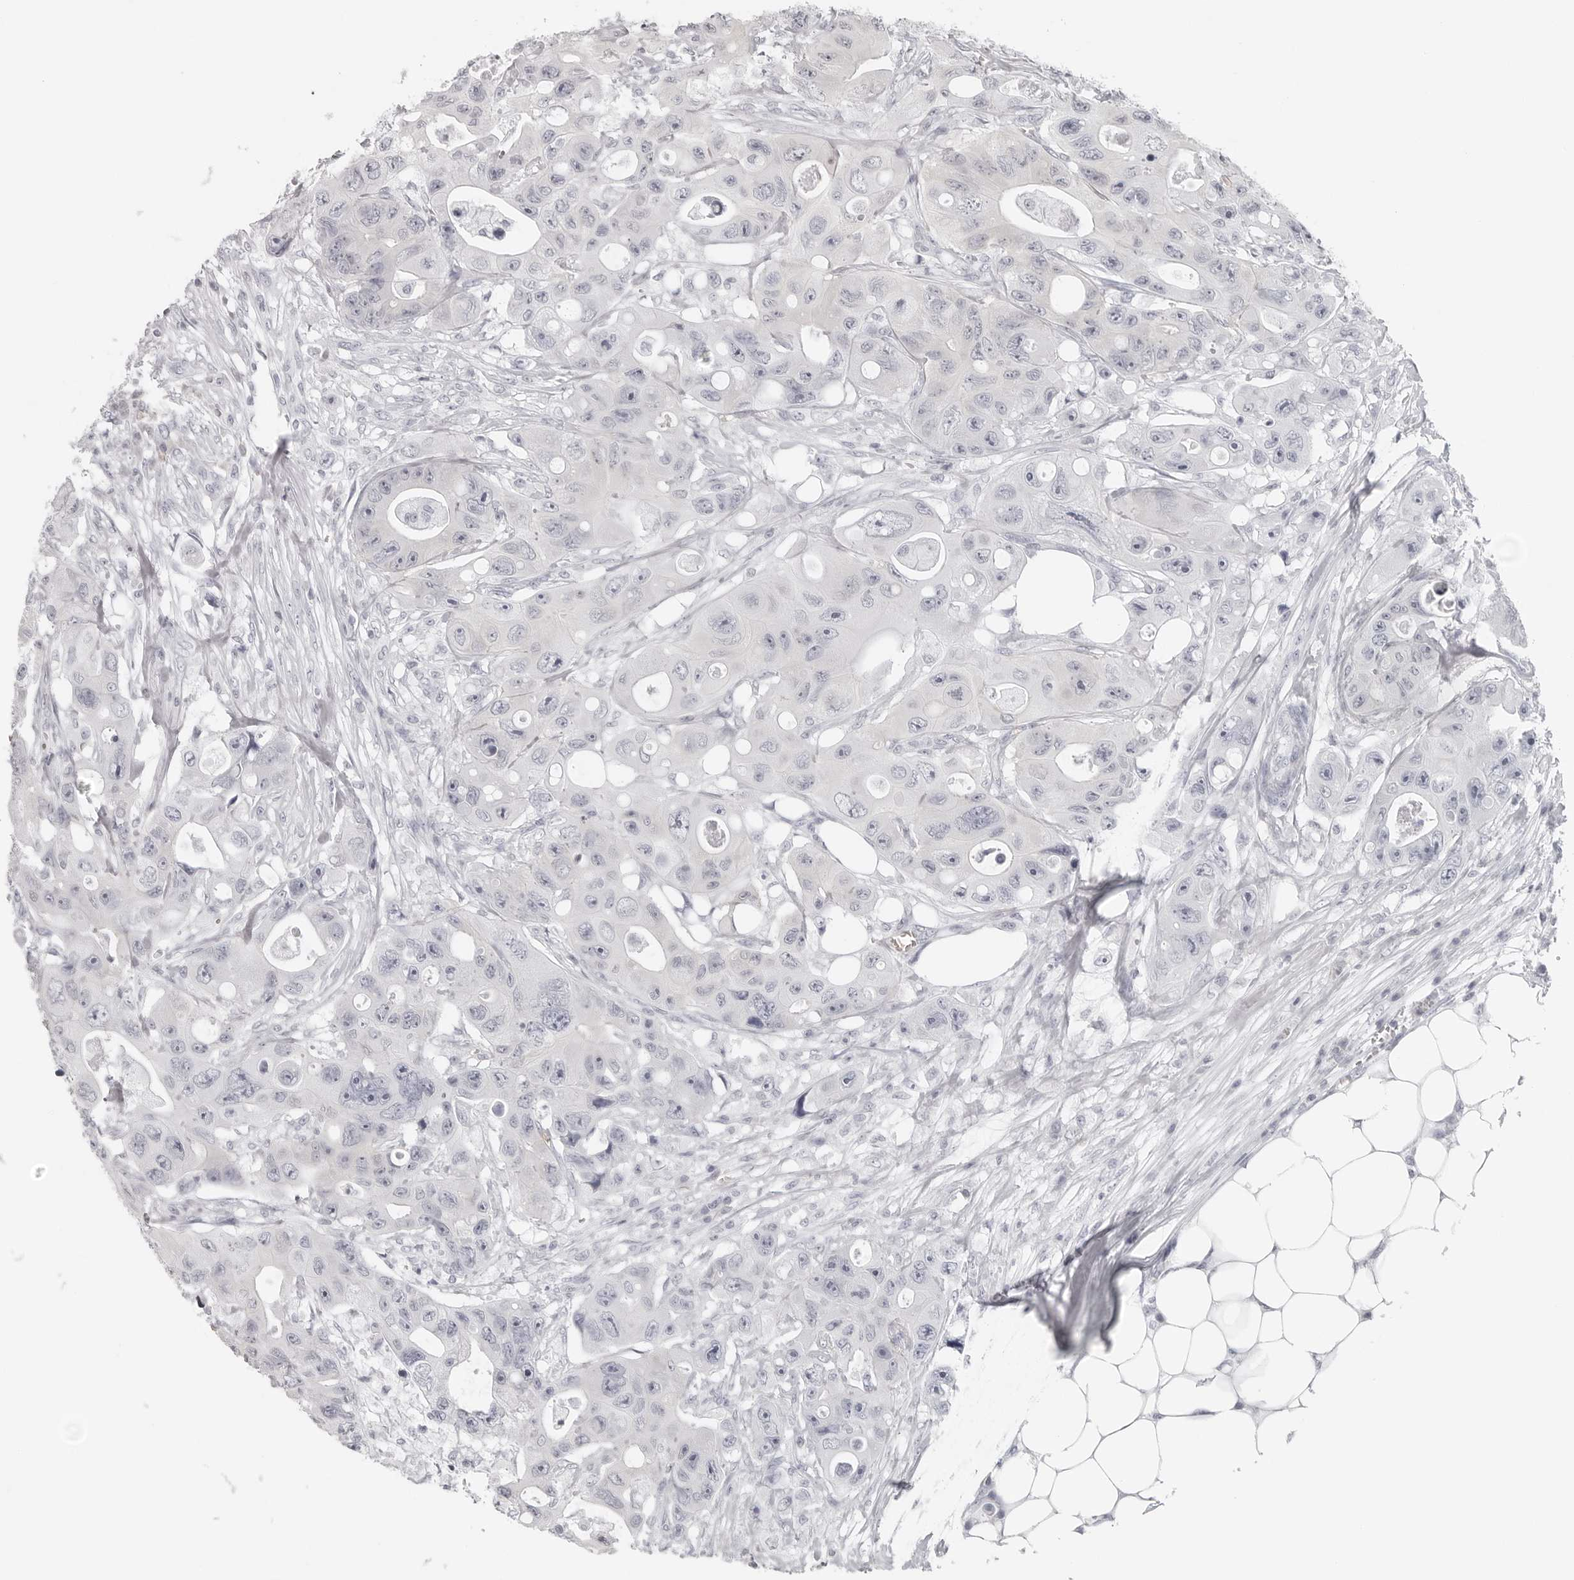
{"staining": {"intensity": "negative", "quantity": "none", "location": "none"}, "tissue": "colorectal cancer", "cell_type": "Tumor cells", "image_type": "cancer", "snomed": [{"axis": "morphology", "description": "Adenocarcinoma, NOS"}, {"axis": "topography", "description": "Colon"}], "caption": "The histopathology image exhibits no staining of tumor cells in colorectal adenocarcinoma. The staining is performed using DAB (3,3'-diaminobenzidine) brown chromogen with nuclei counter-stained in using hematoxylin.", "gene": "EPB41", "patient": {"sex": "female", "age": 46}}